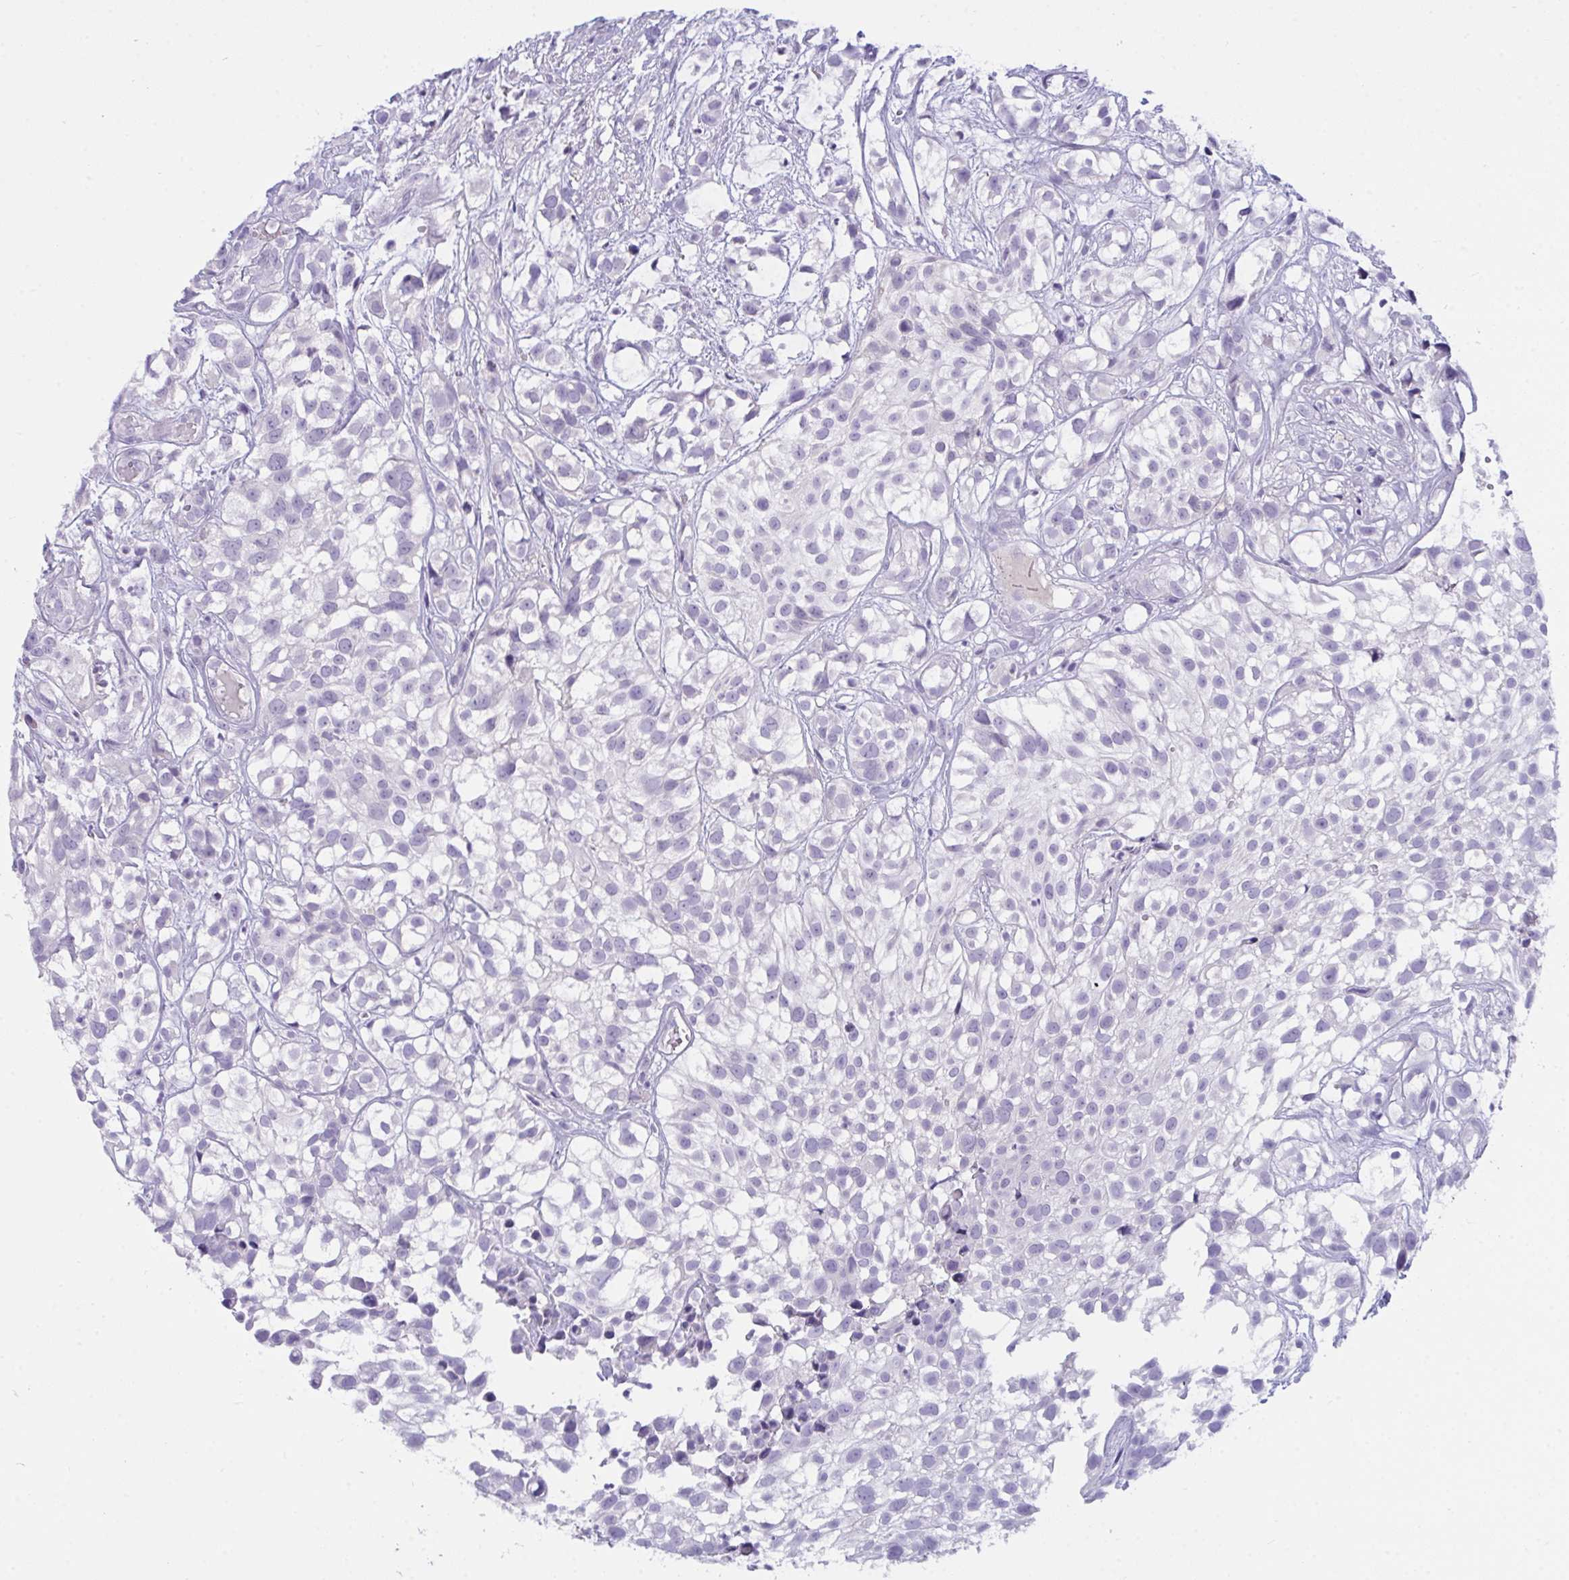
{"staining": {"intensity": "negative", "quantity": "none", "location": "none"}, "tissue": "urothelial cancer", "cell_type": "Tumor cells", "image_type": "cancer", "snomed": [{"axis": "morphology", "description": "Urothelial carcinoma, High grade"}, {"axis": "topography", "description": "Urinary bladder"}], "caption": "DAB immunohistochemical staining of urothelial cancer demonstrates no significant positivity in tumor cells. Brightfield microscopy of immunohistochemistry (IHC) stained with DAB (3,3'-diaminobenzidine) (brown) and hematoxylin (blue), captured at high magnification.", "gene": "SEMA6B", "patient": {"sex": "male", "age": 56}}